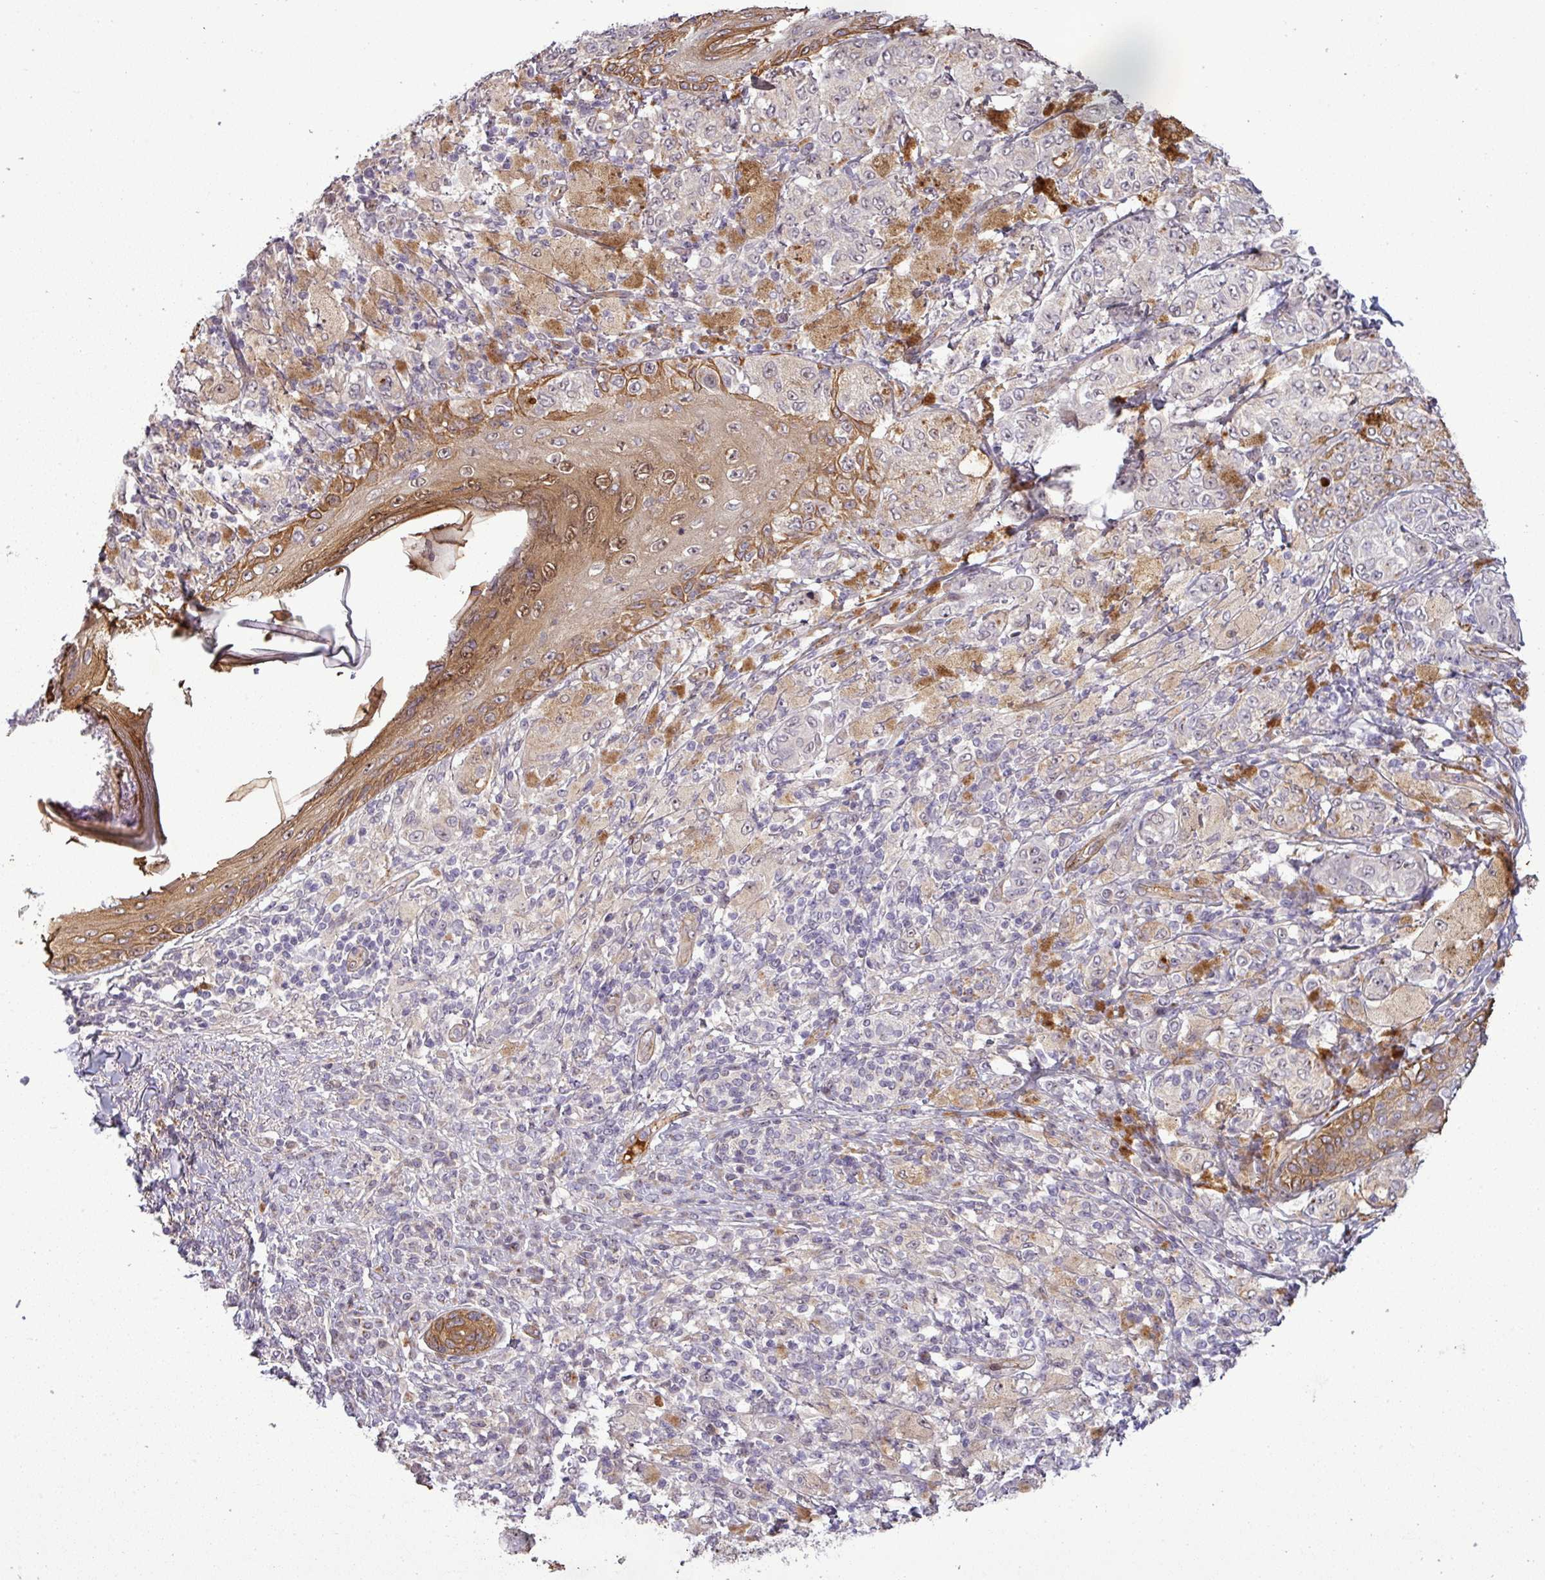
{"staining": {"intensity": "negative", "quantity": "none", "location": "none"}, "tissue": "melanoma", "cell_type": "Tumor cells", "image_type": "cancer", "snomed": [{"axis": "morphology", "description": "Malignant melanoma, NOS"}, {"axis": "topography", "description": "Skin"}], "caption": "This image is of malignant melanoma stained with immunohistochemistry (IHC) to label a protein in brown with the nuclei are counter-stained blue. There is no expression in tumor cells.", "gene": "PCDH1", "patient": {"sex": "male", "age": 42}}